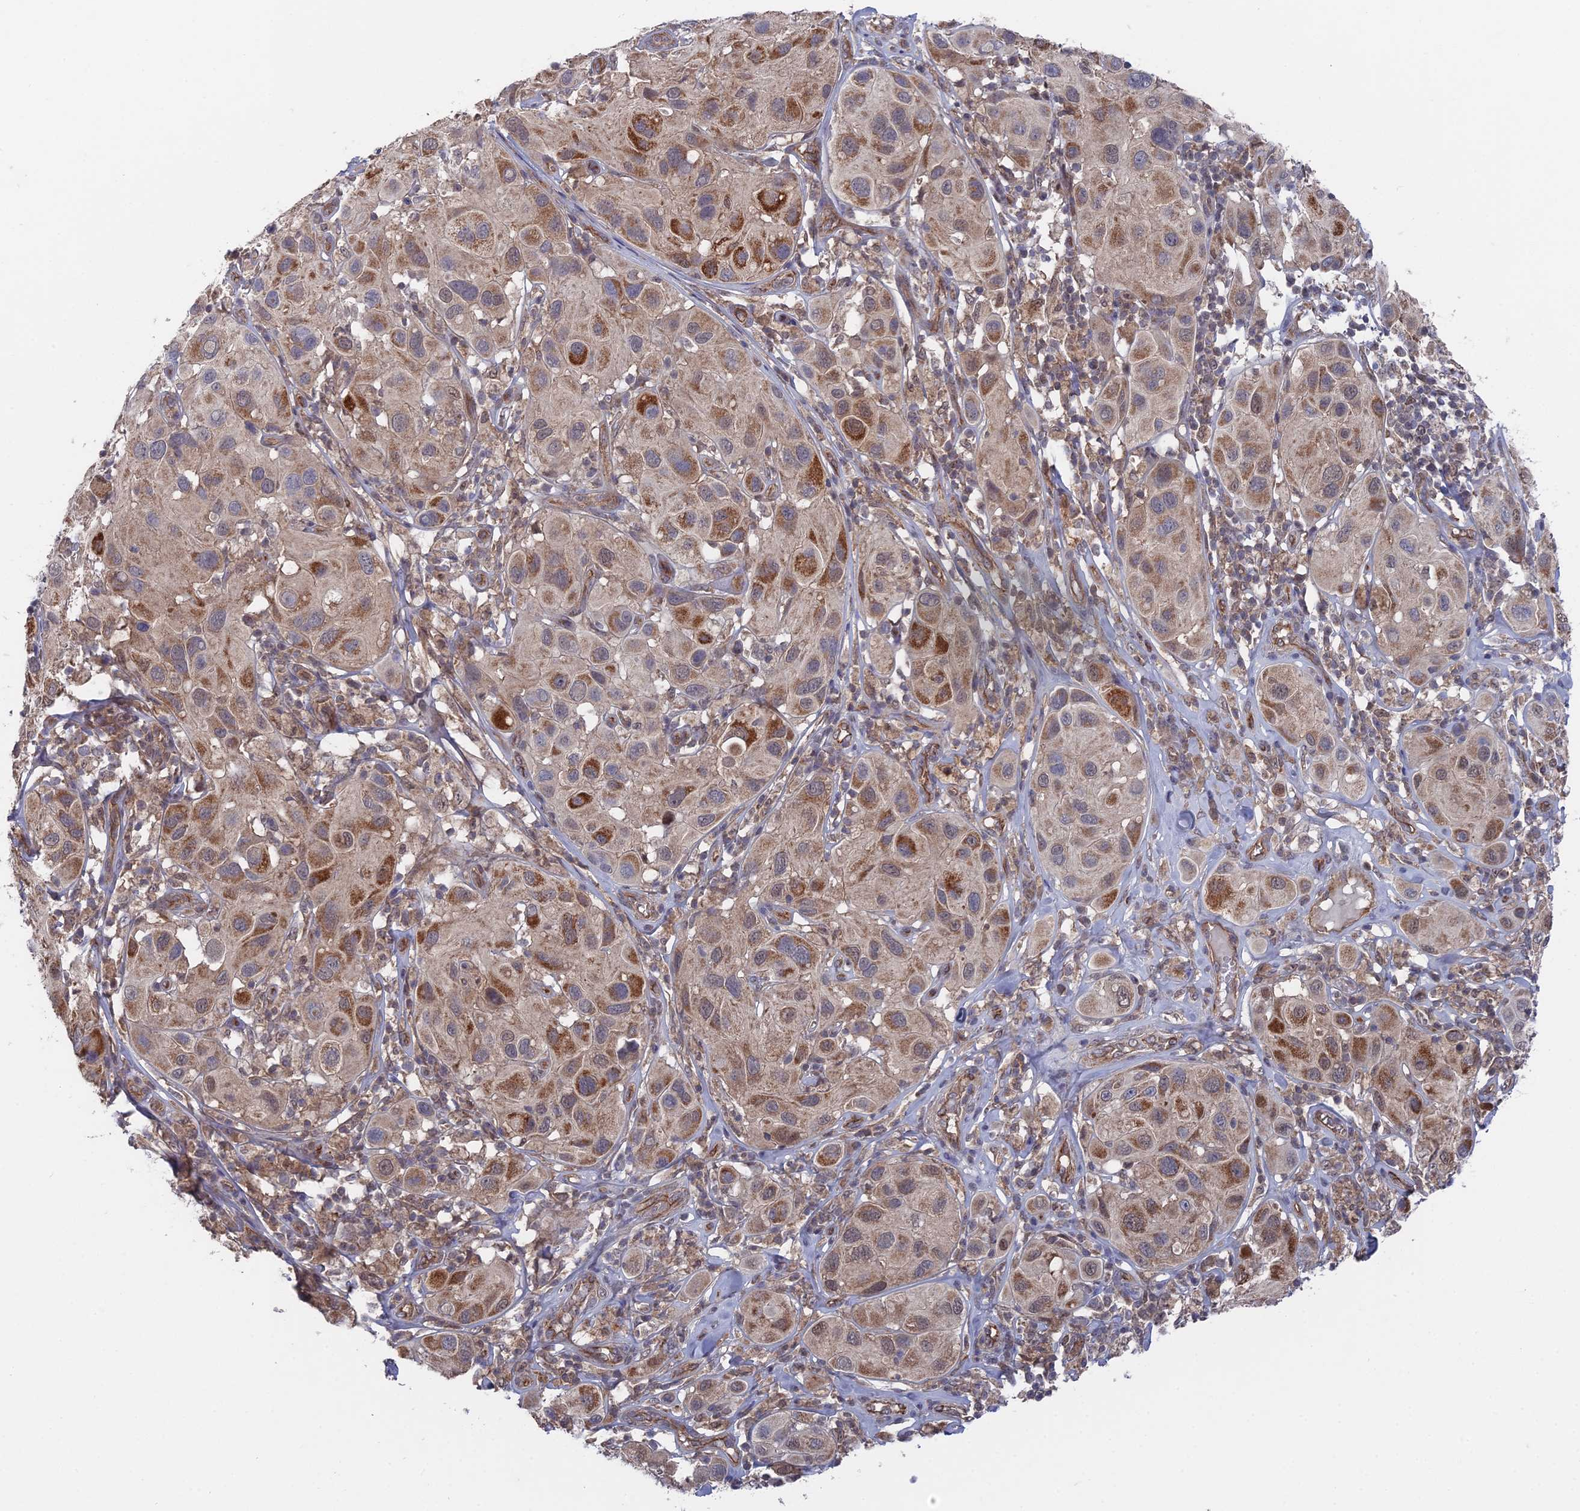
{"staining": {"intensity": "moderate", "quantity": "25%-75%", "location": "cytoplasmic/membranous"}, "tissue": "melanoma", "cell_type": "Tumor cells", "image_type": "cancer", "snomed": [{"axis": "morphology", "description": "Malignant melanoma, Metastatic site"}, {"axis": "topography", "description": "Skin"}], "caption": "The immunohistochemical stain shows moderate cytoplasmic/membranous positivity in tumor cells of melanoma tissue.", "gene": "UNC5D", "patient": {"sex": "male", "age": 41}}